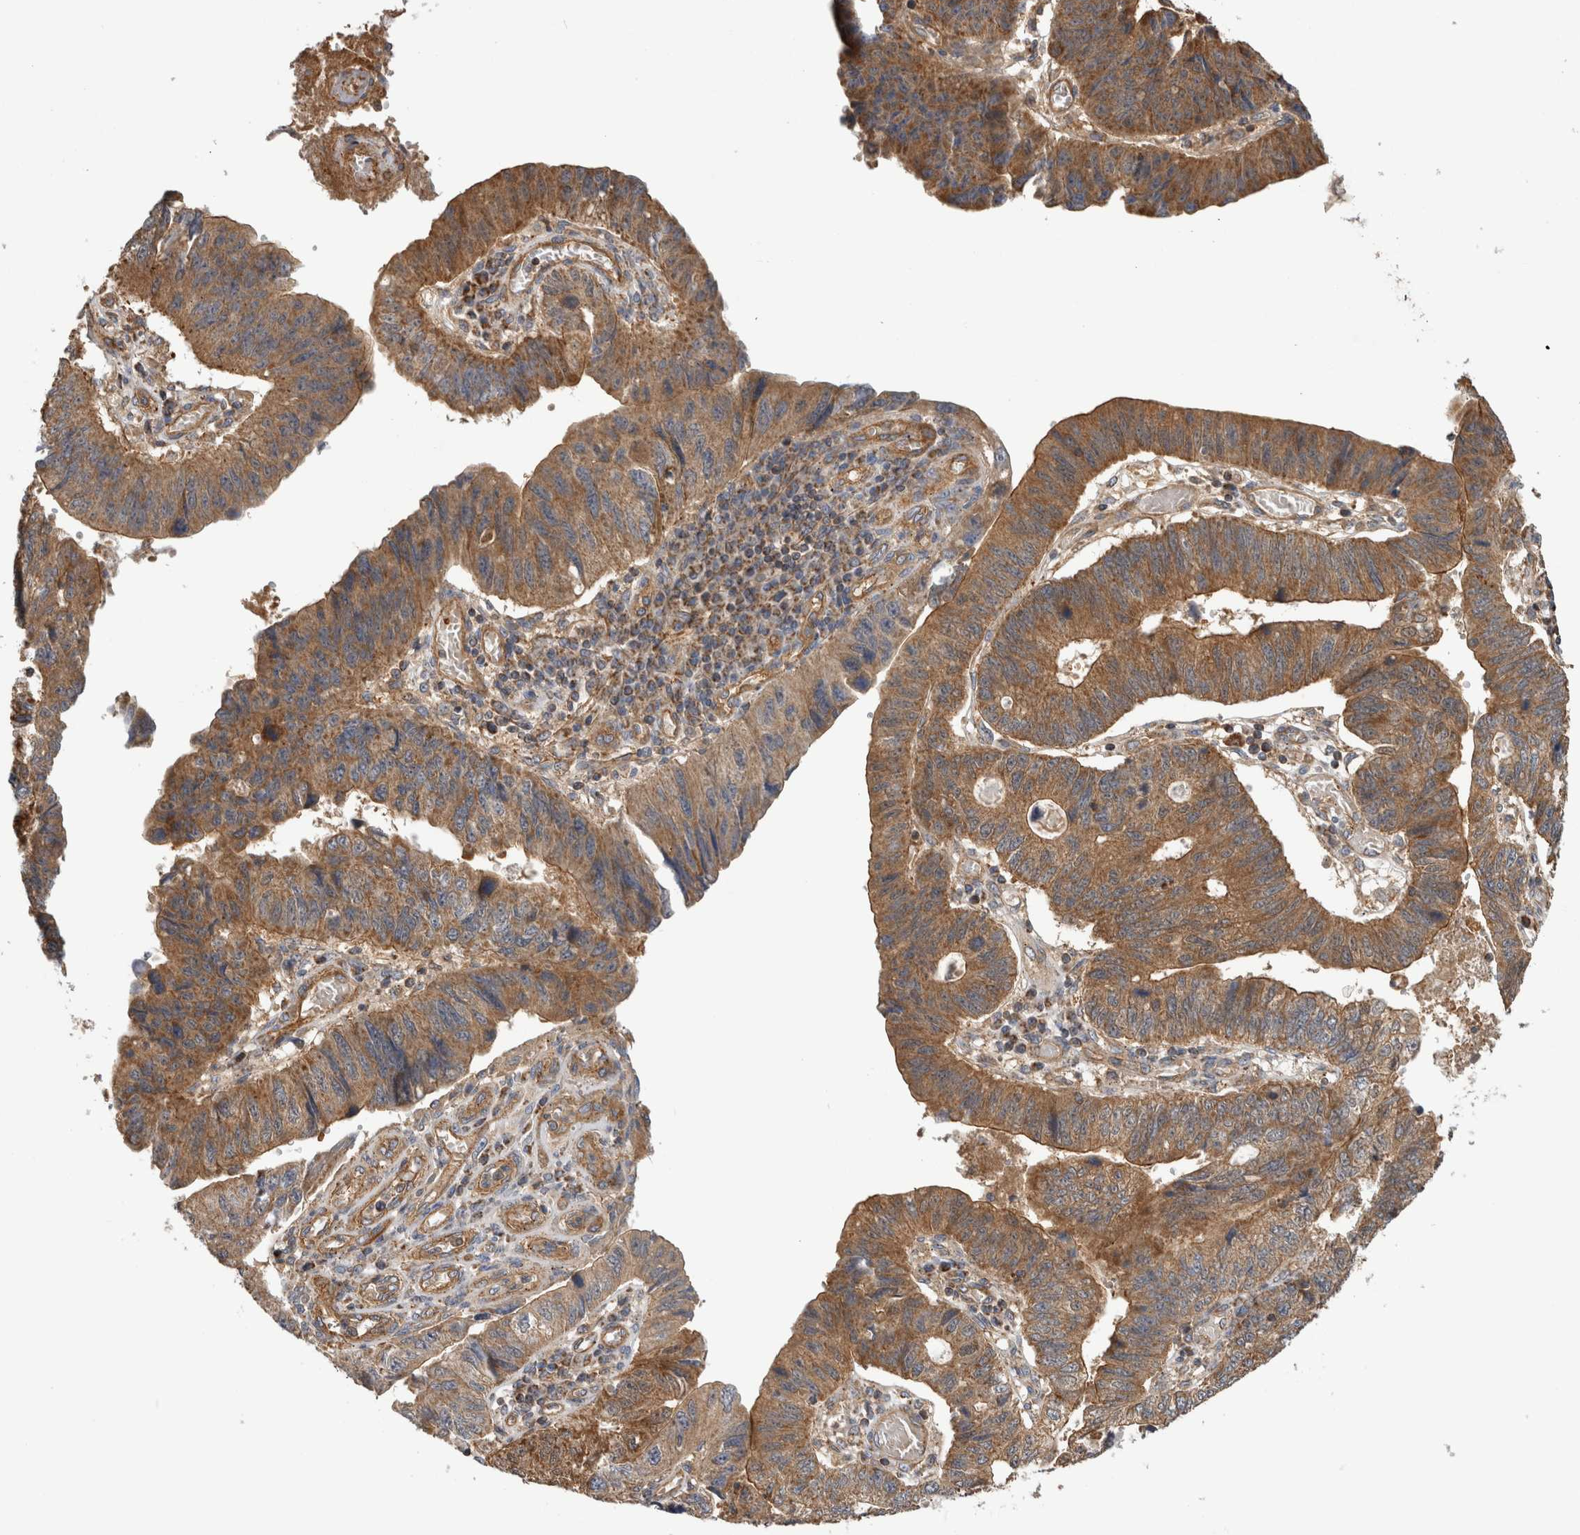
{"staining": {"intensity": "moderate", "quantity": ">75%", "location": "cytoplasmic/membranous"}, "tissue": "stomach cancer", "cell_type": "Tumor cells", "image_type": "cancer", "snomed": [{"axis": "morphology", "description": "Adenocarcinoma, NOS"}, {"axis": "topography", "description": "Stomach"}], "caption": "This is an image of immunohistochemistry staining of stomach adenocarcinoma, which shows moderate expression in the cytoplasmic/membranous of tumor cells.", "gene": "SFXN2", "patient": {"sex": "male", "age": 59}}